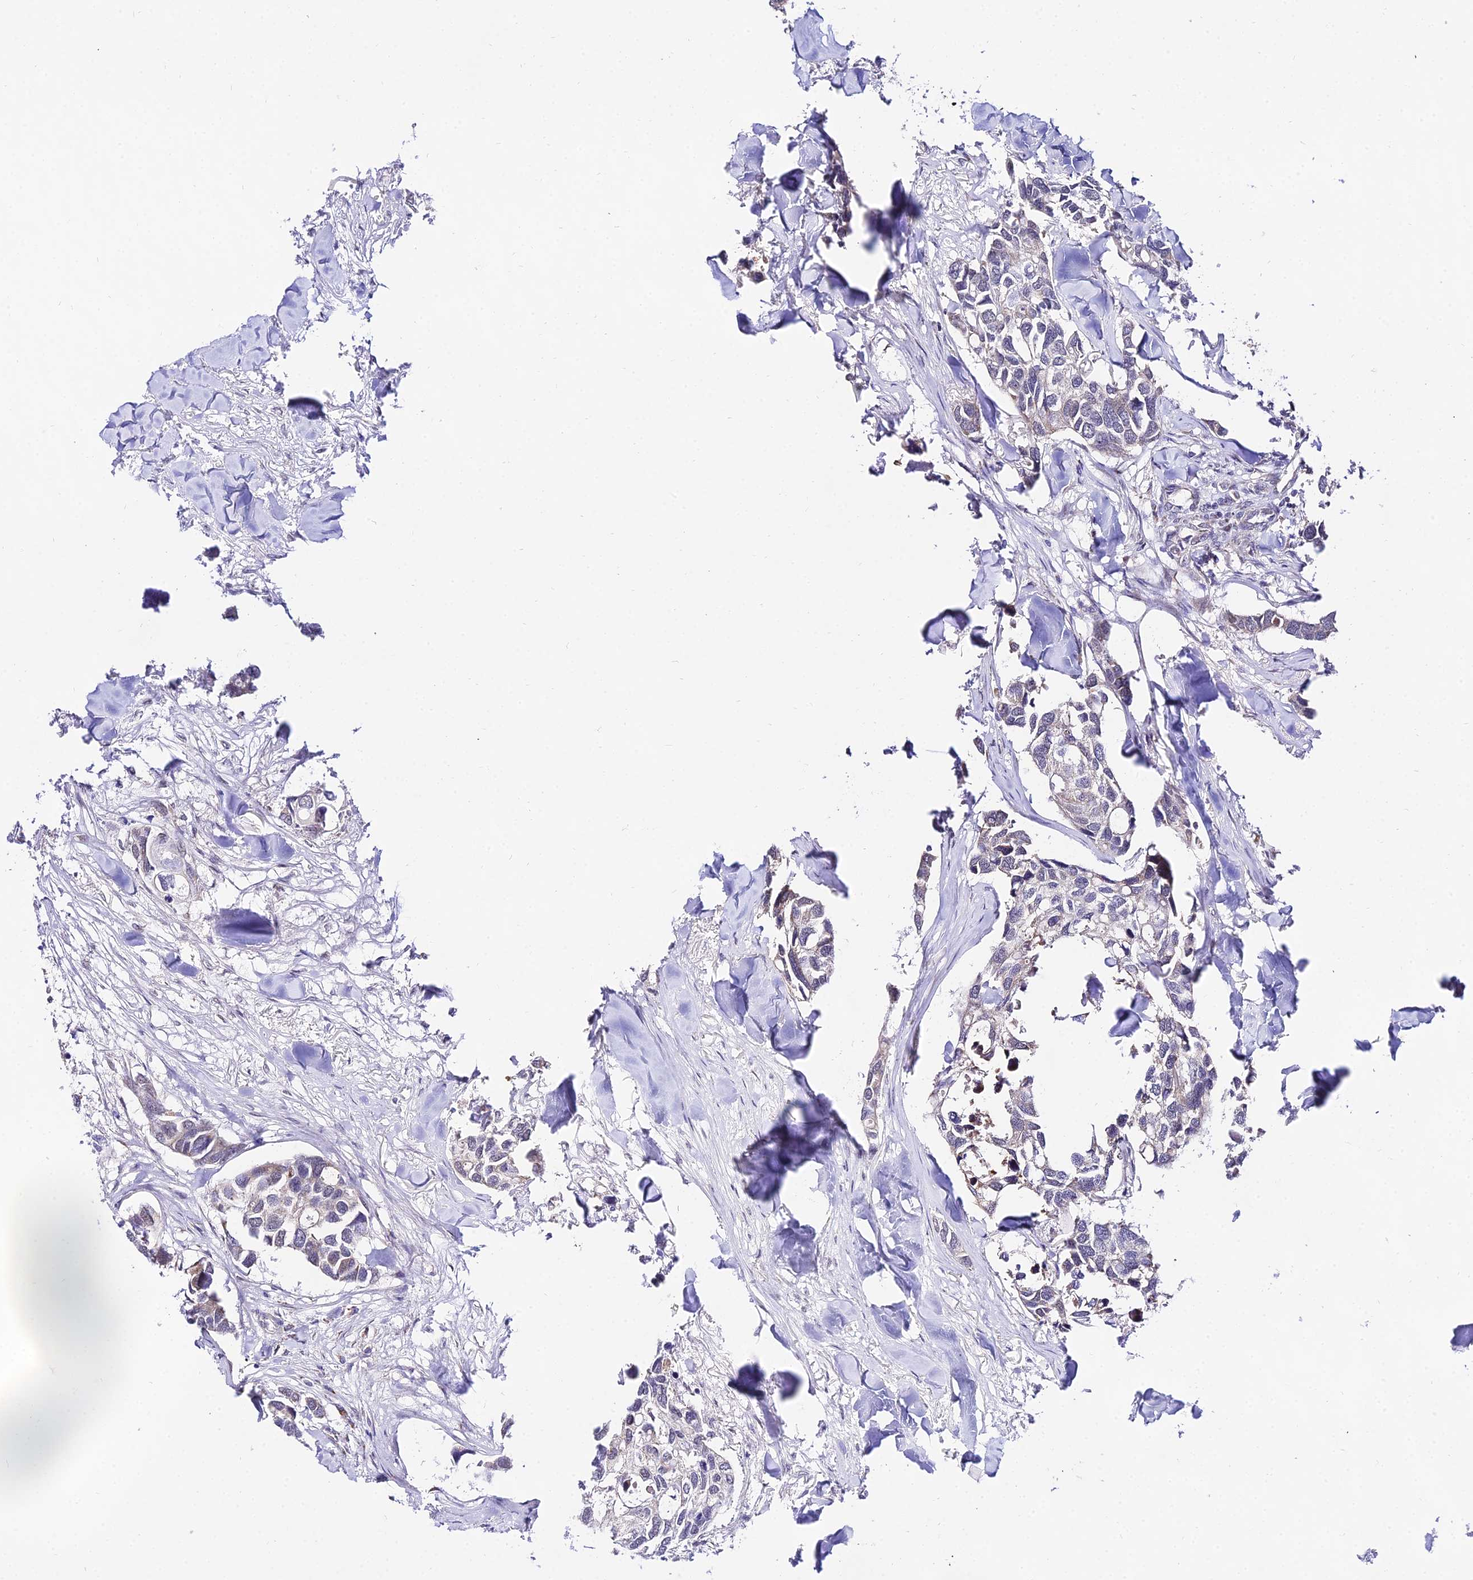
{"staining": {"intensity": "negative", "quantity": "none", "location": "none"}, "tissue": "breast cancer", "cell_type": "Tumor cells", "image_type": "cancer", "snomed": [{"axis": "morphology", "description": "Duct carcinoma"}, {"axis": "topography", "description": "Breast"}], "caption": "This is an immunohistochemistry image of breast cancer. There is no positivity in tumor cells.", "gene": "ATP5PB", "patient": {"sex": "female", "age": 83}}